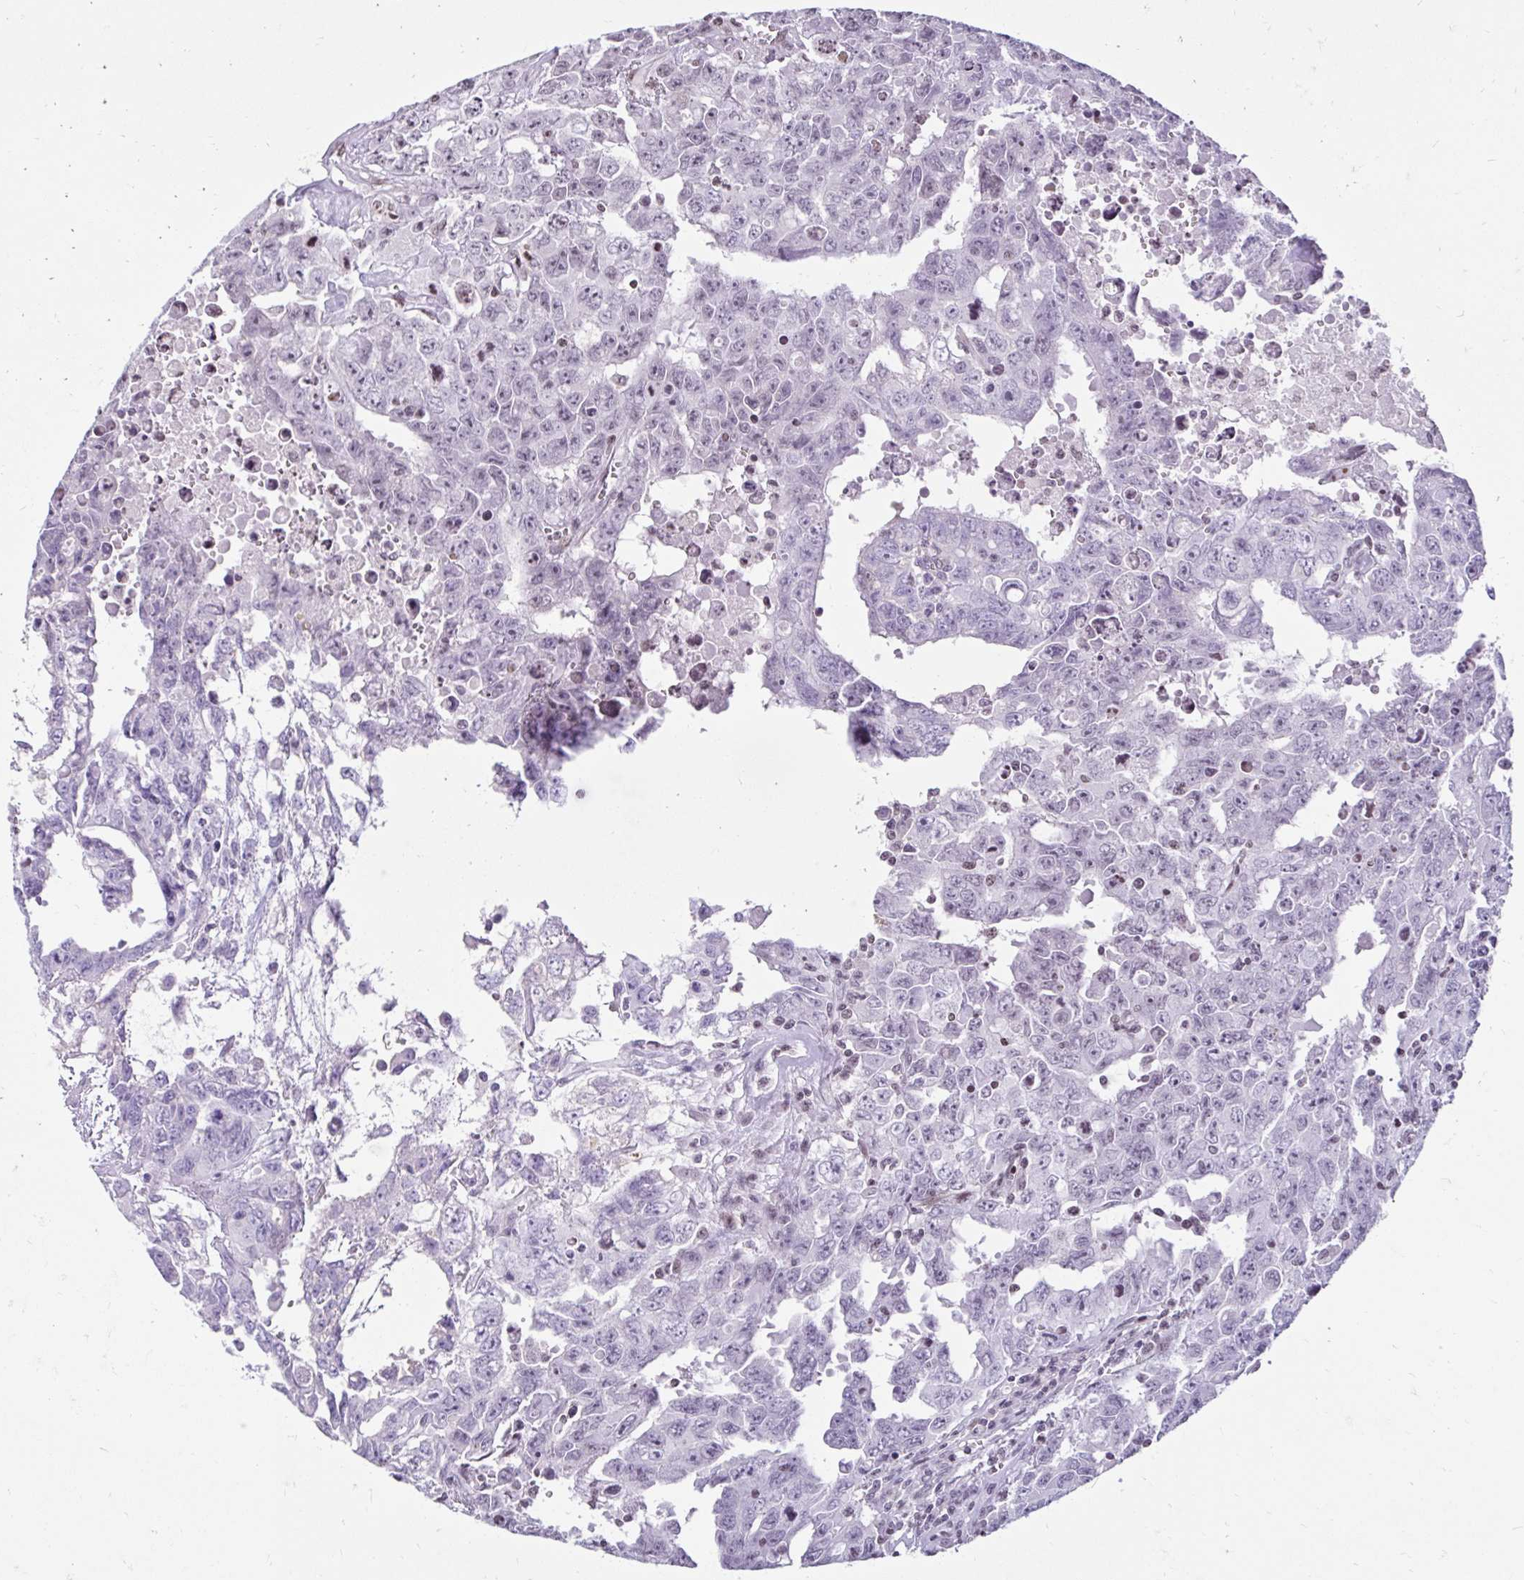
{"staining": {"intensity": "weak", "quantity": "<25%", "location": "nuclear"}, "tissue": "testis cancer", "cell_type": "Tumor cells", "image_type": "cancer", "snomed": [{"axis": "morphology", "description": "Carcinoma, Embryonal, NOS"}, {"axis": "topography", "description": "Testis"}], "caption": "An image of human testis embryonal carcinoma is negative for staining in tumor cells. The staining is performed using DAB brown chromogen with nuclei counter-stained in using hematoxylin.", "gene": "NHLH2", "patient": {"sex": "male", "age": 24}}